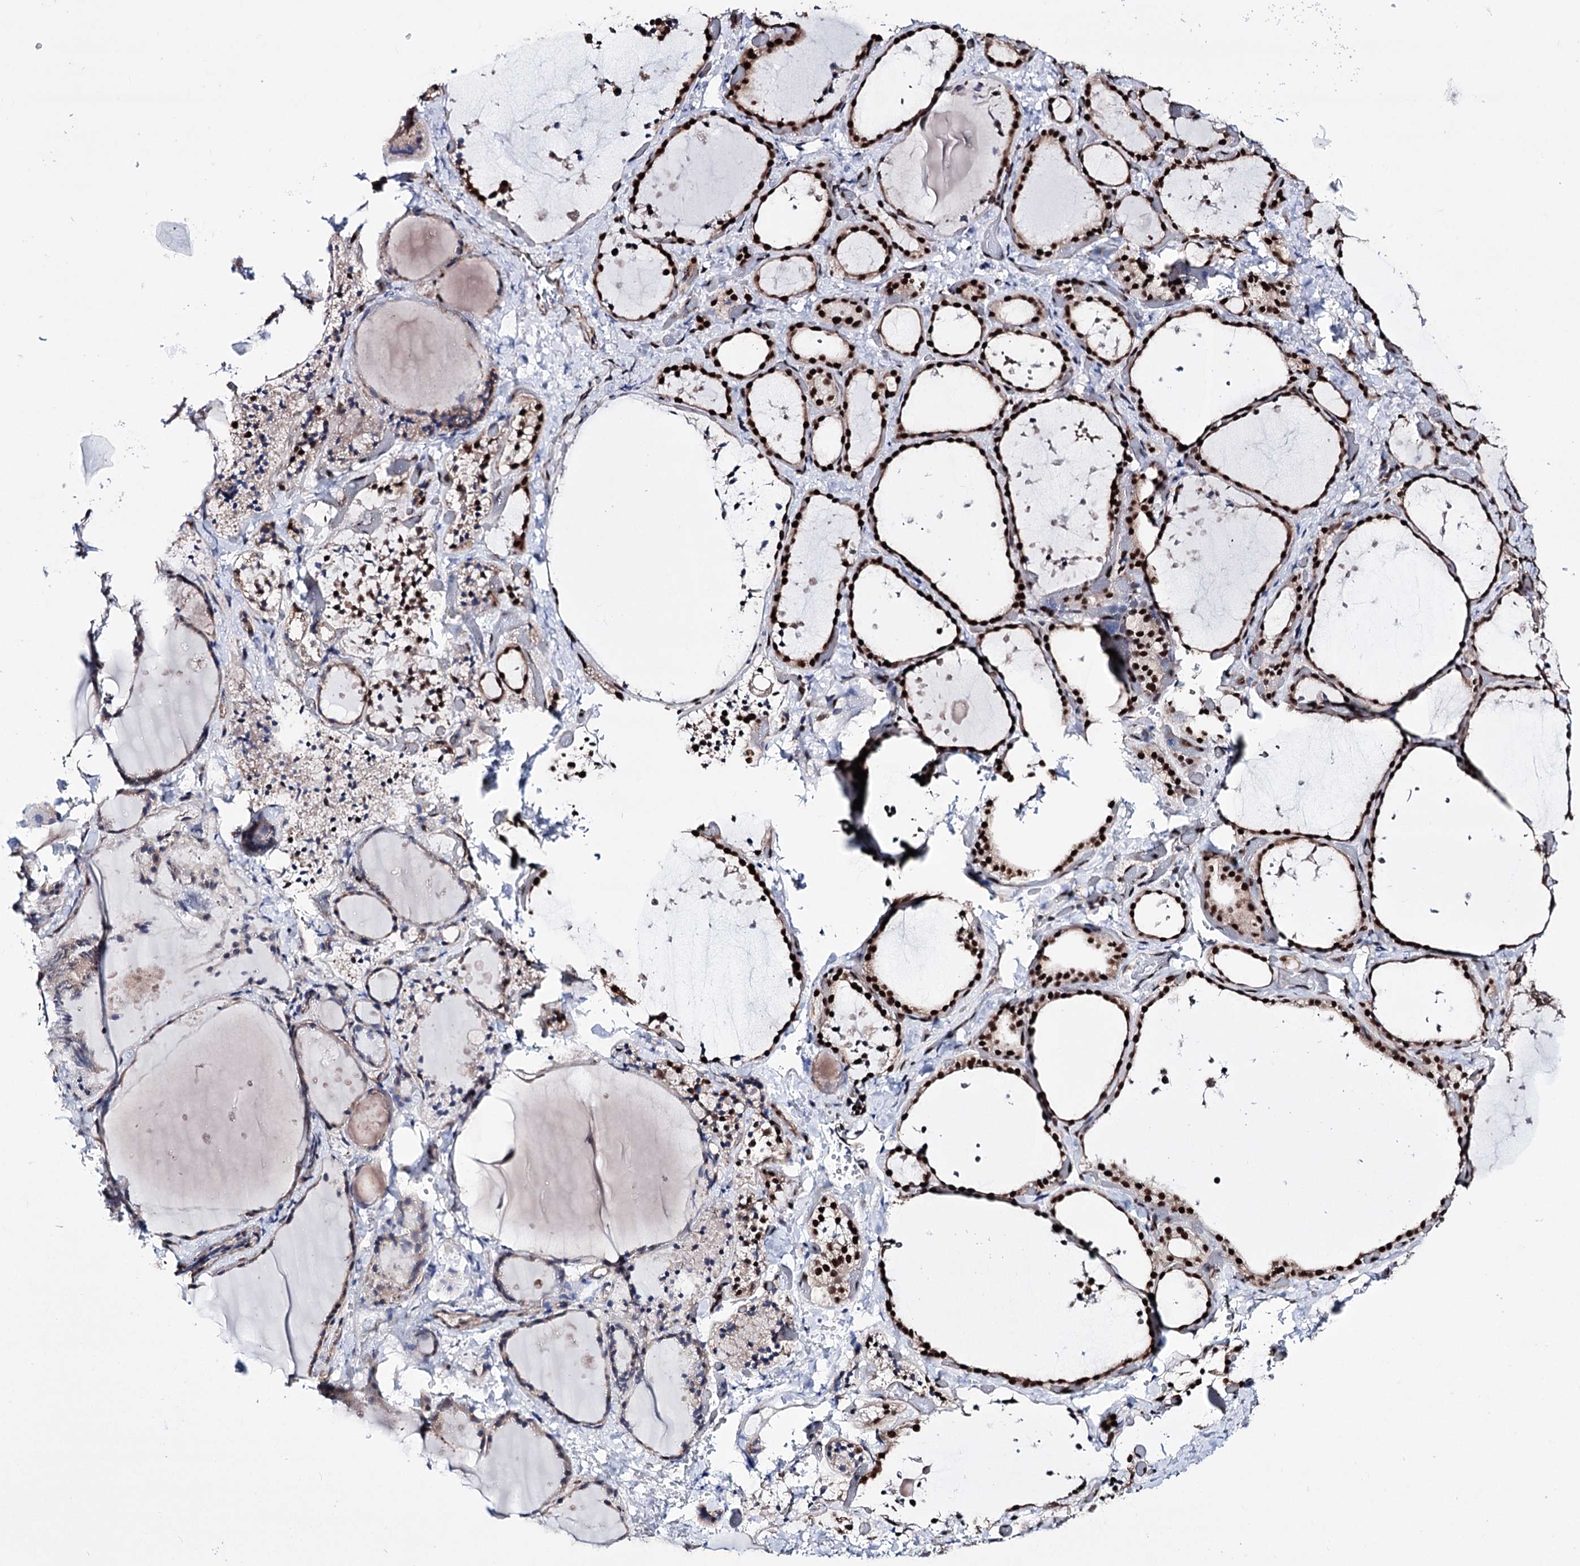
{"staining": {"intensity": "strong", "quantity": ">75%", "location": "nuclear"}, "tissue": "thyroid gland", "cell_type": "Glandular cells", "image_type": "normal", "snomed": [{"axis": "morphology", "description": "Normal tissue, NOS"}, {"axis": "topography", "description": "Thyroid gland"}], "caption": "DAB immunohistochemical staining of unremarkable thyroid gland demonstrates strong nuclear protein staining in approximately >75% of glandular cells.", "gene": "CHMP7", "patient": {"sex": "female", "age": 44}}